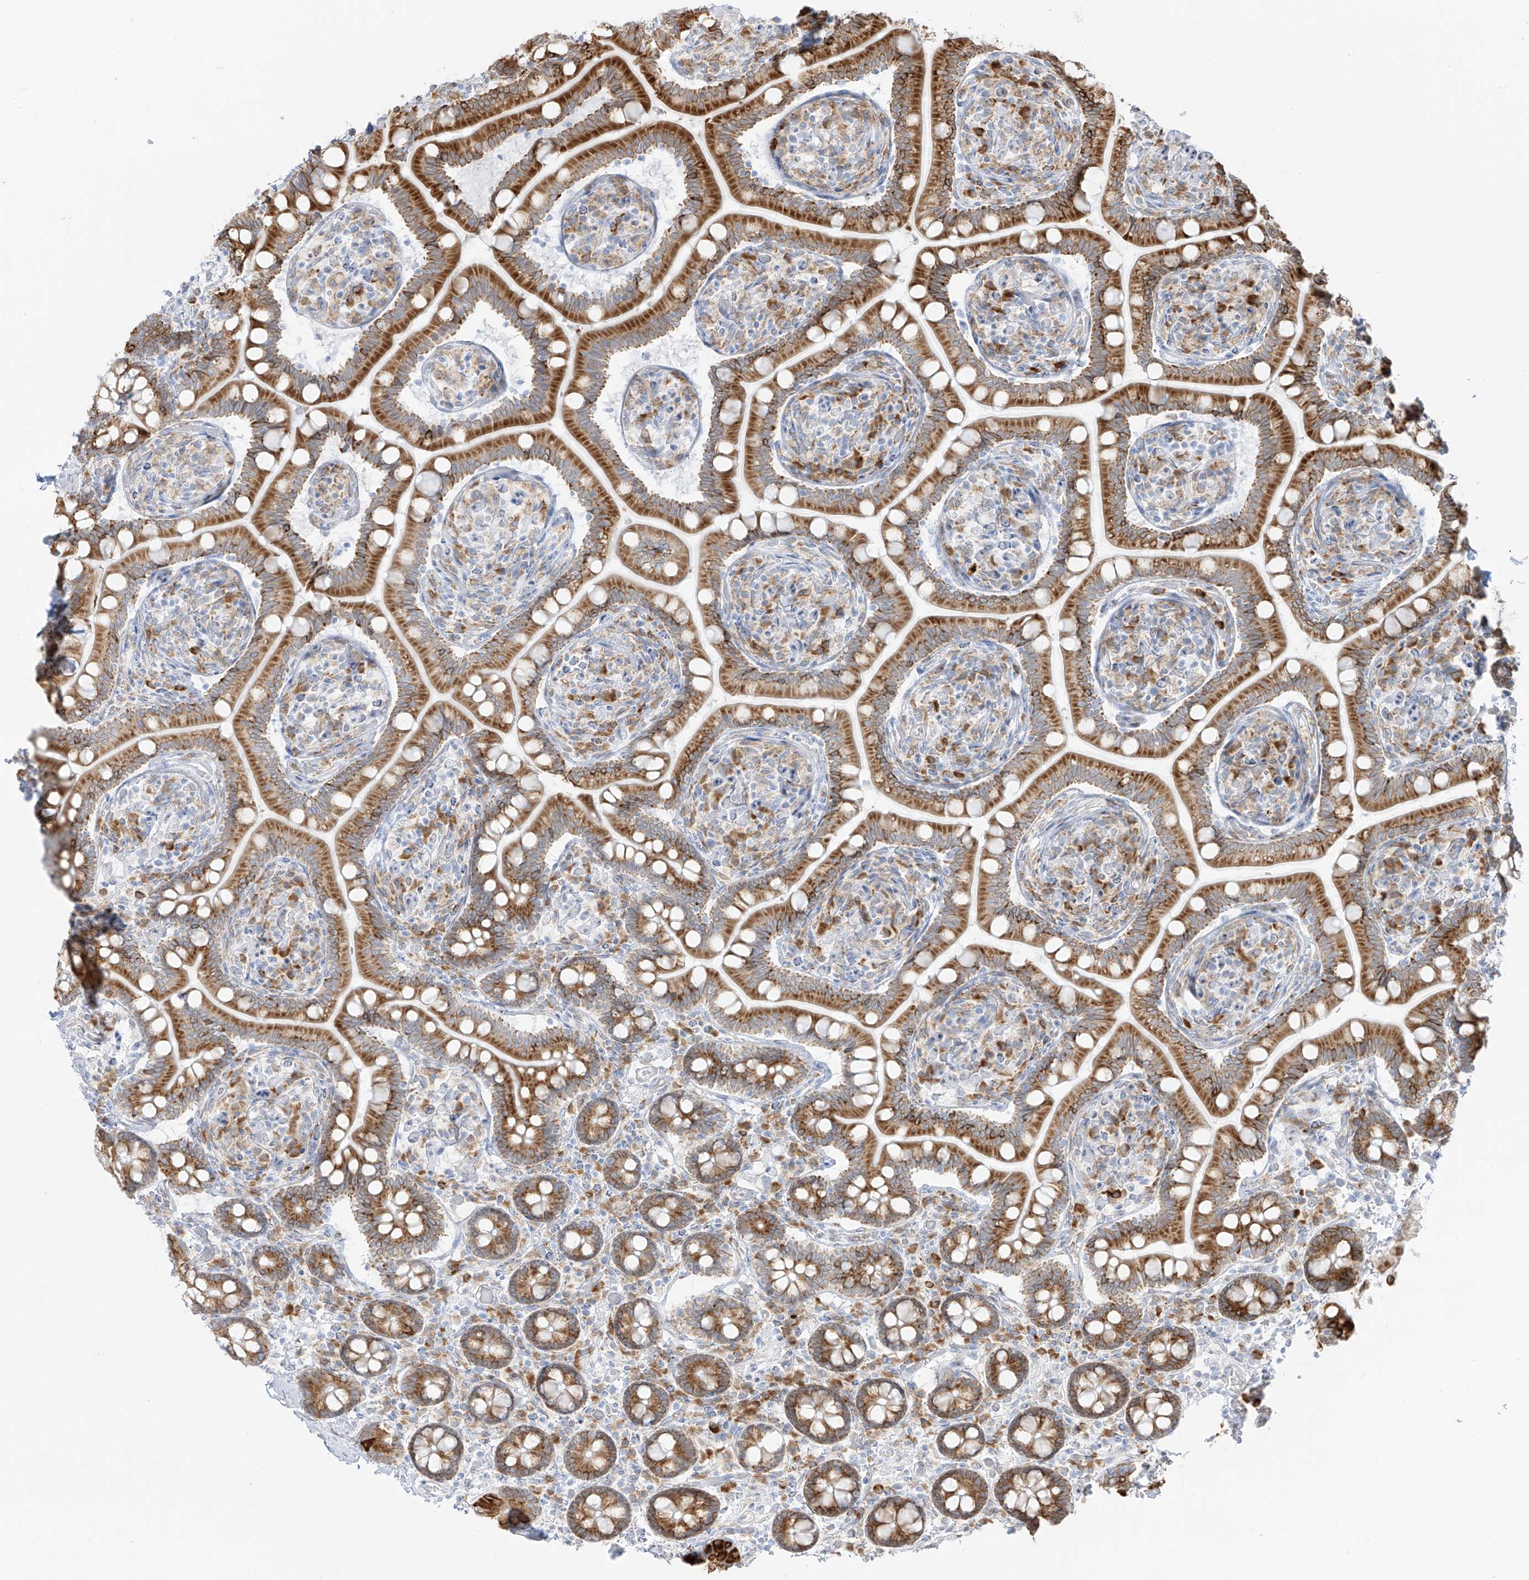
{"staining": {"intensity": "moderate", "quantity": ">75%", "location": "cytoplasmic/membranous"}, "tissue": "small intestine", "cell_type": "Glandular cells", "image_type": "normal", "snomed": [{"axis": "morphology", "description": "Normal tissue, NOS"}, {"axis": "topography", "description": "Small intestine"}], "caption": "A brown stain labels moderate cytoplasmic/membranous positivity of a protein in glandular cells of unremarkable human small intestine.", "gene": "LRRC59", "patient": {"sex": "female", "age": 64}}